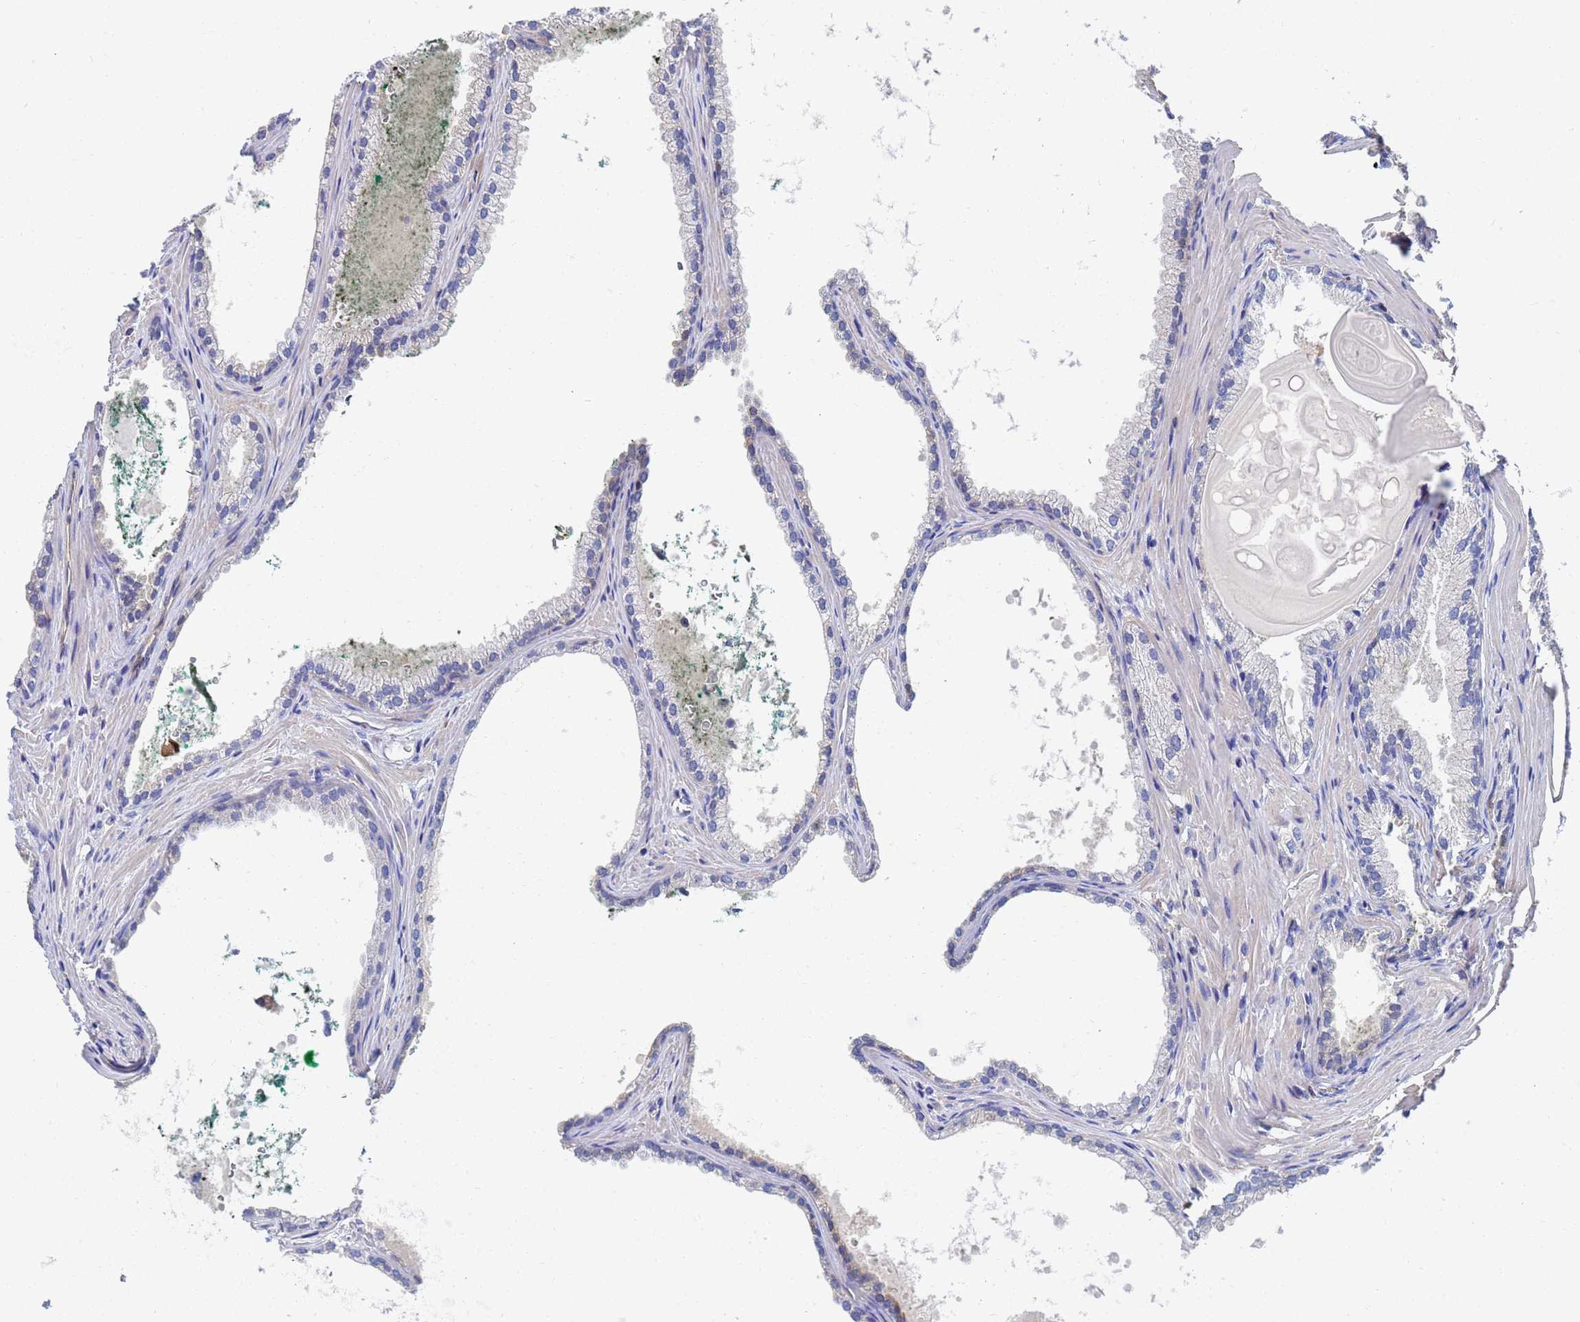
{"staining": {"intensity": "negative", "quantity": "none", "location": "none"}, "tissue": "prostate cancer", "cell_type": "Tumor cells", "image_type": "cancer", "snomed": [{"axis": "morphology", "description": "Adenocarcinoma, Low grade"}, {"axis": "topography", "description": "Prostate"}], "caption": "IHC image of neoplastic tissue: prostate adenocarcinoma (low-grade) stained with DAB exhibits no significant protein staining in tumor cells.", "gene": "GCHFR", "patient": {"sex": "male", "age": 69}}